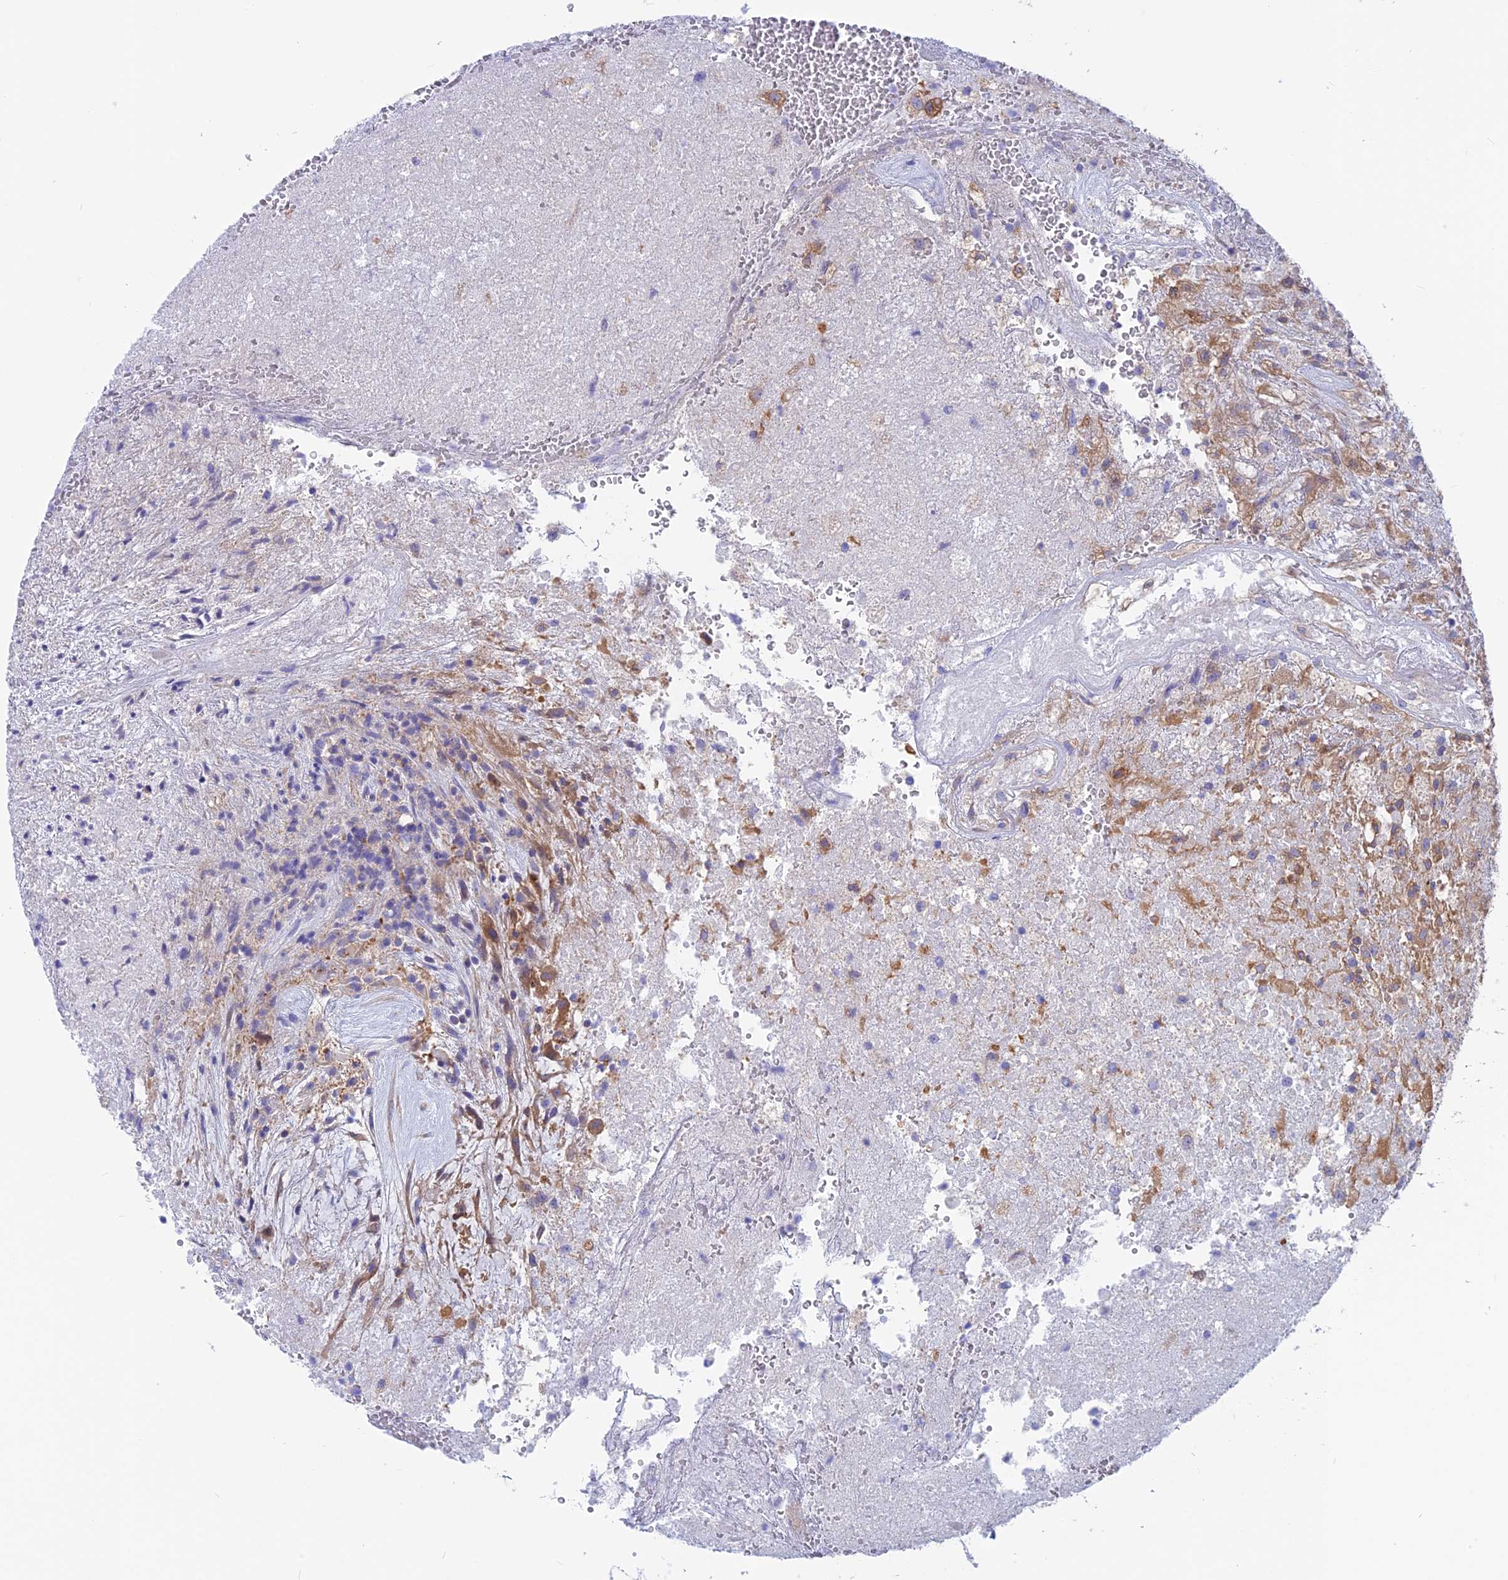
{"staining": {"intensity": "moderate", "quantity": "<25%", "location": "cytoplasmic/membranous"}, "tissue": "glioma", "cell_type": "Tumor cells", "image_type": "cancer", "snomed": [{"axis": "morphology", "description": "Glioma, malignant, High grade"}, {"axis": "topography", "description": "Brain"}], "caption": "Immunohistochemical staining of malignant glioma (high-grade) displays low levels of moderate cytoplasmic/membranous positivity in about <25% of tumor cells.", "gene": "LZTFL1", "patient": {"sex": "male", "age": 56}}